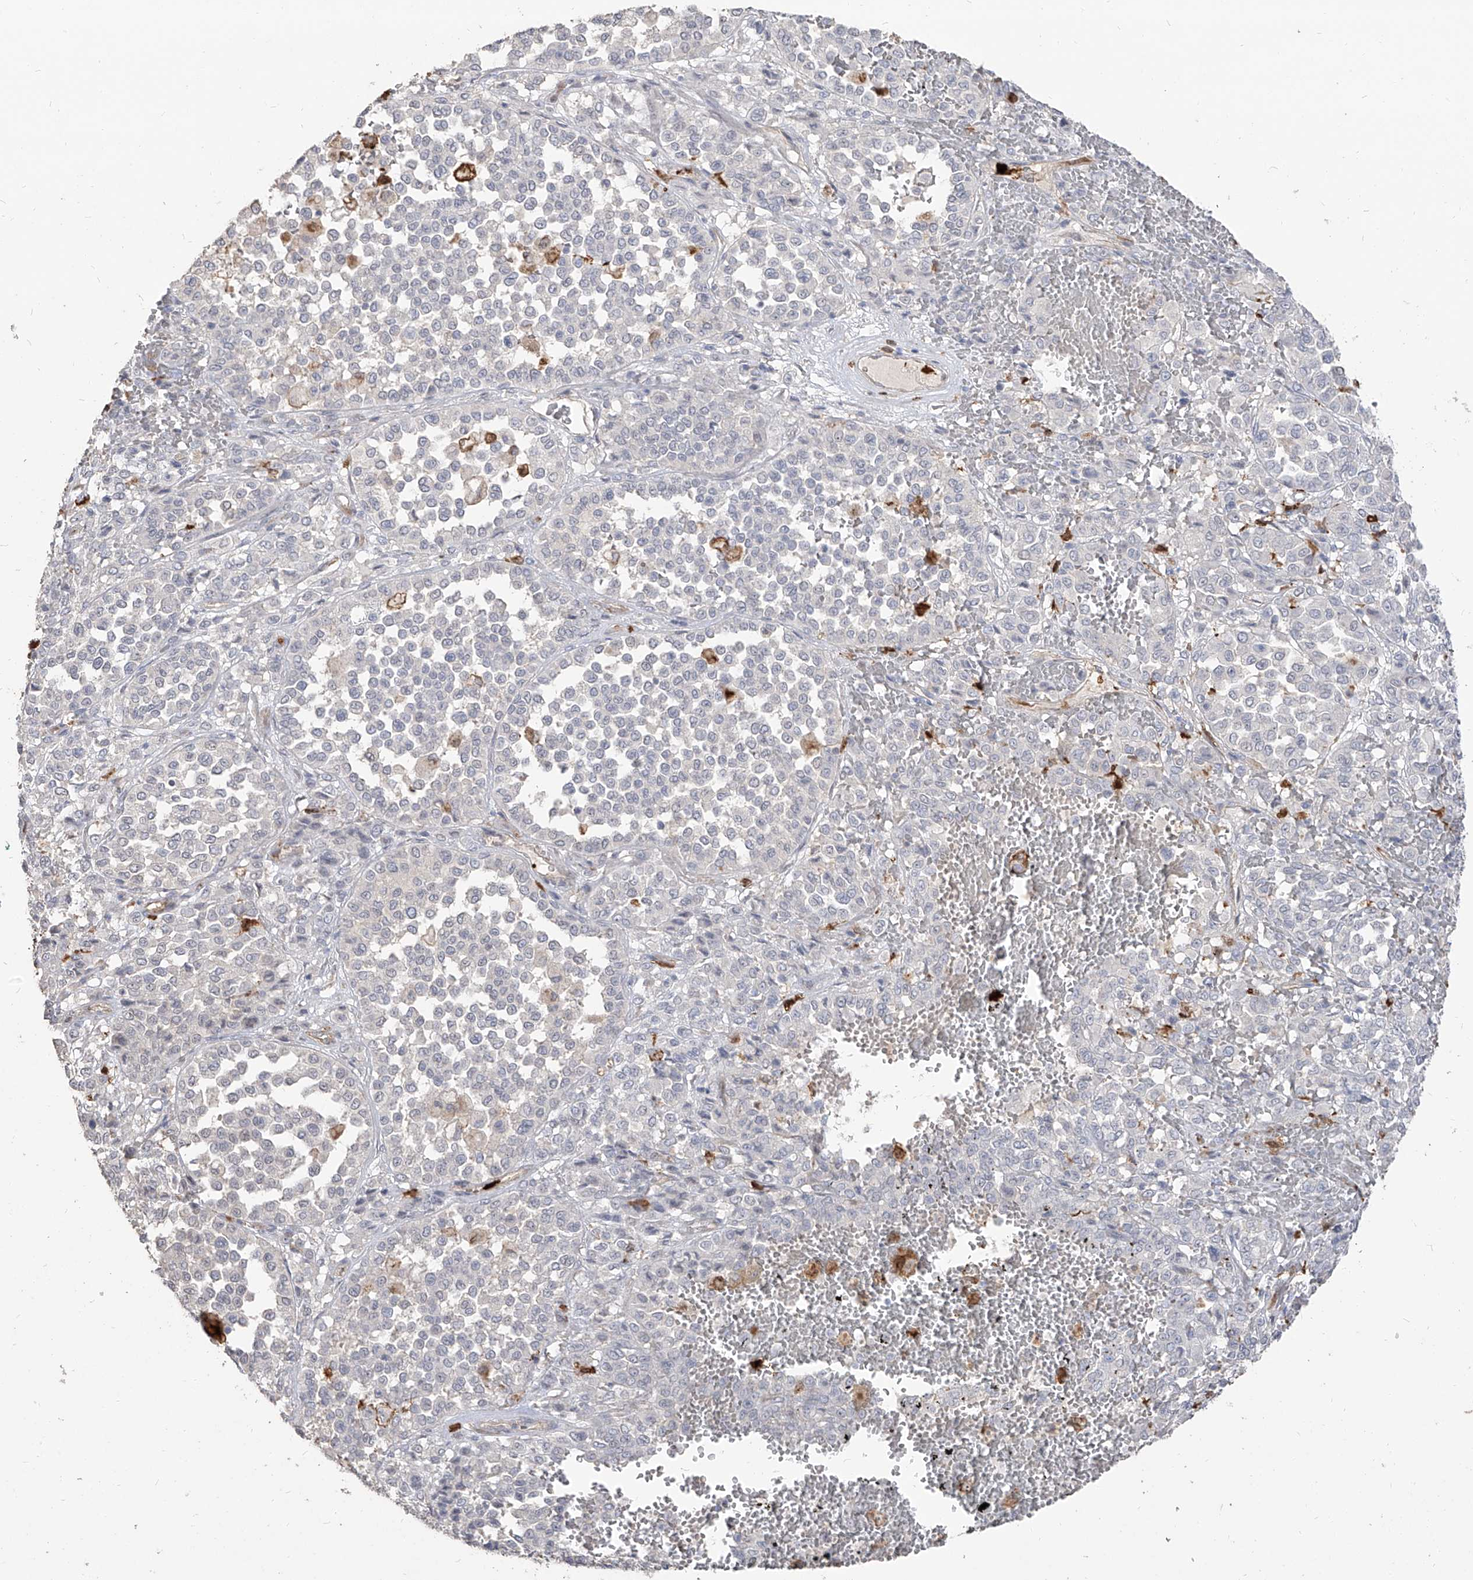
{"staining": {"intensity": "negative", "quantity": "none", "location": "none"}, "tissue": "melanoma", "cell_type": "Tumor cells", "image_type": "cancer", "snomed": [{"axis": "morphology", "description": "Malignant melanoma, Metastatic site"}, {"axis": "topography", "description": "Pancreas"}], "caption": "This is an immunohistochemistry (IHC) image of melanoma. There is no positivity in tumor cells.", "gene": "ZNF227", "patient": {"sex": "female", "age": 30}}